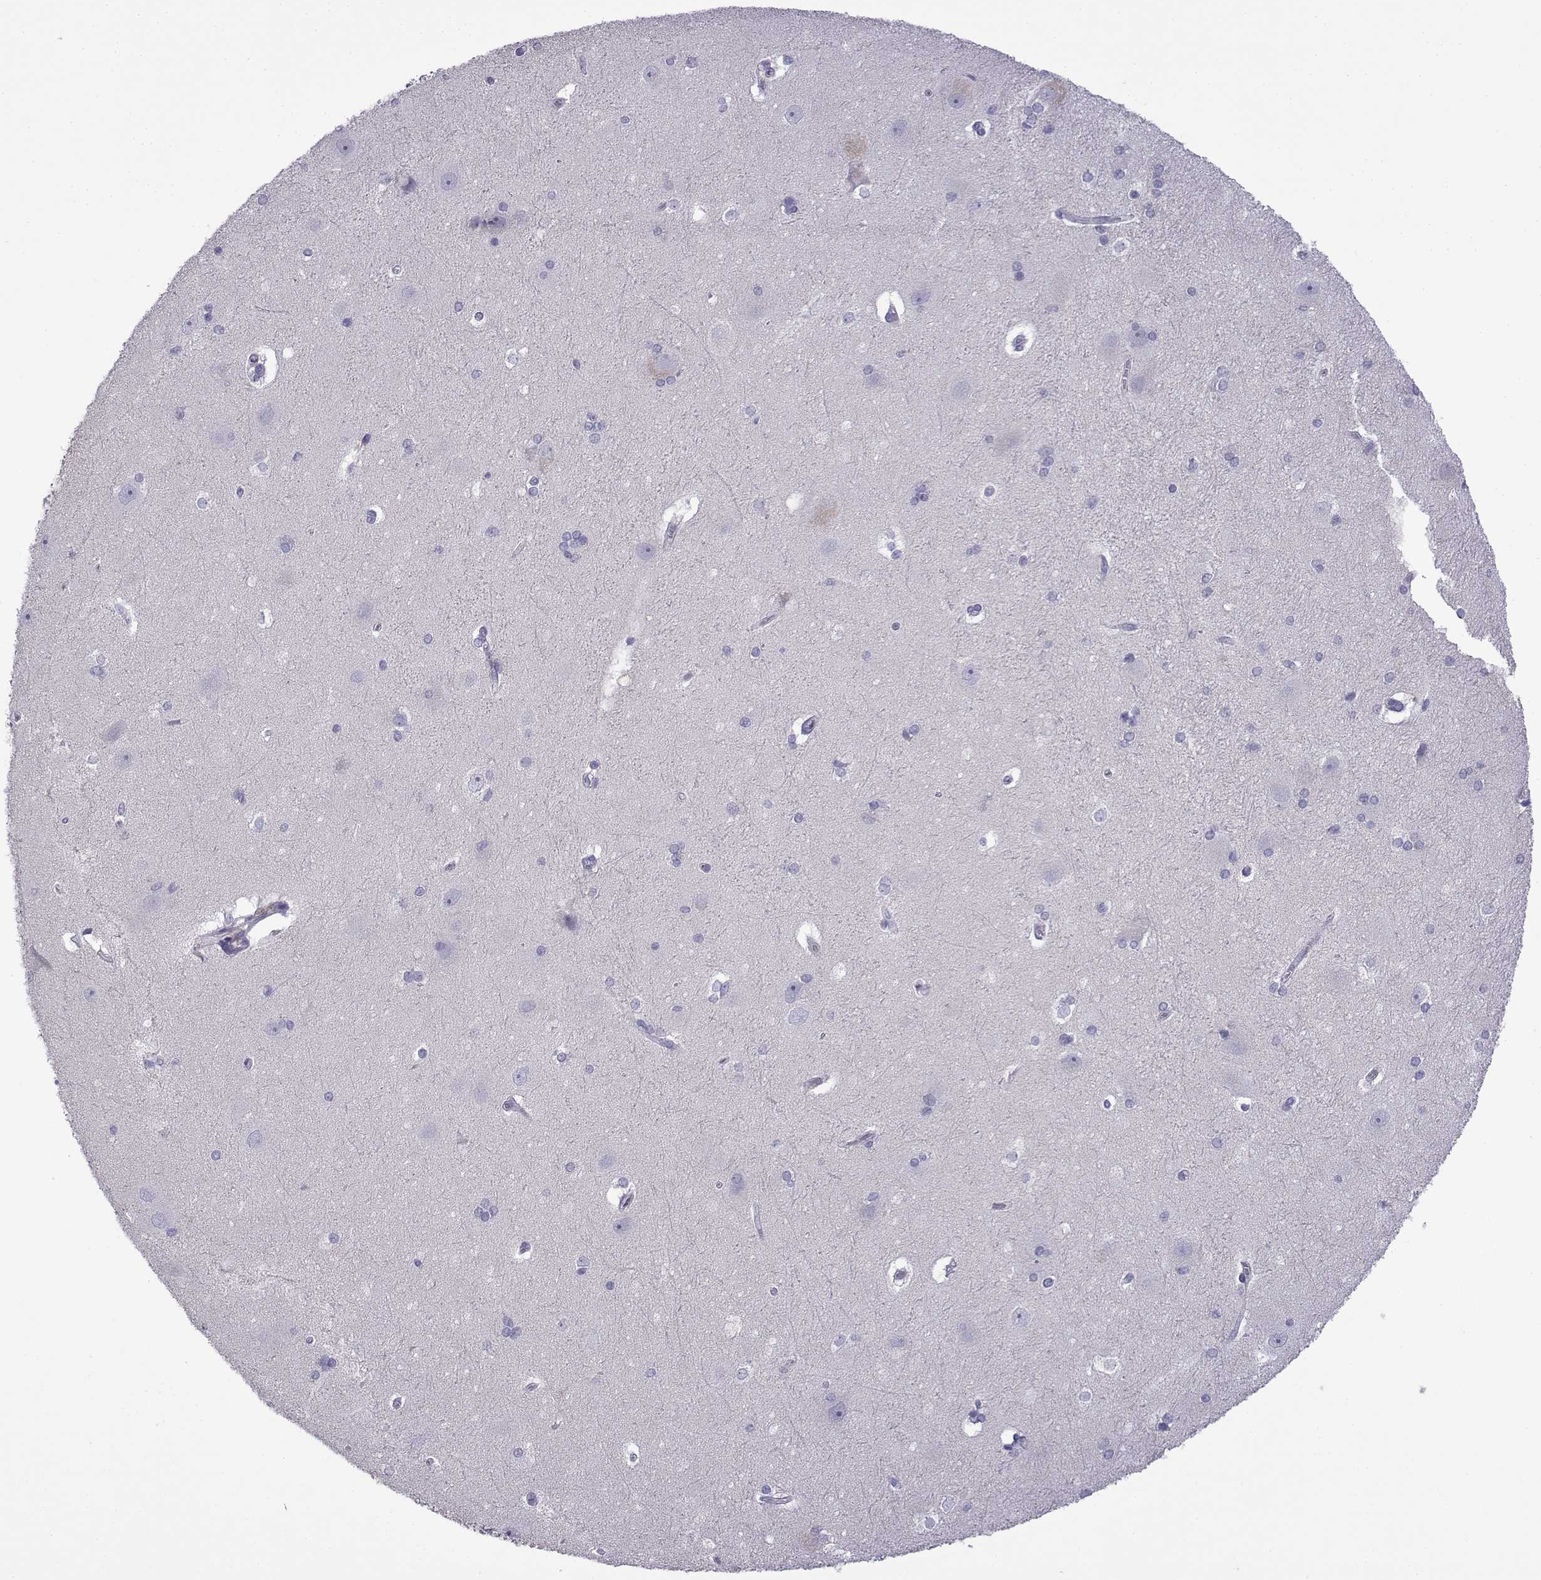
{"staining": {"intensity": "negative", "quantity": "none", "location": "none"}, "tissue": "hippocampus", "cell_type": "Glial cells", "image_type": "normal", "snomed": [{"axis": "morphology", "description": "Normal tissue, NOS"}, {"axis": "topography", "description": "Cerebral cortex"}, {"axis": "topography", "description": "Hippocampus"}], "caption": "This is a image of immunohistochemistry staining of unremarkable hippocampus, which shows no positivity in glial cells.", "gene": "SPACA7", "patient": {"sex": "female", "age": 19}}